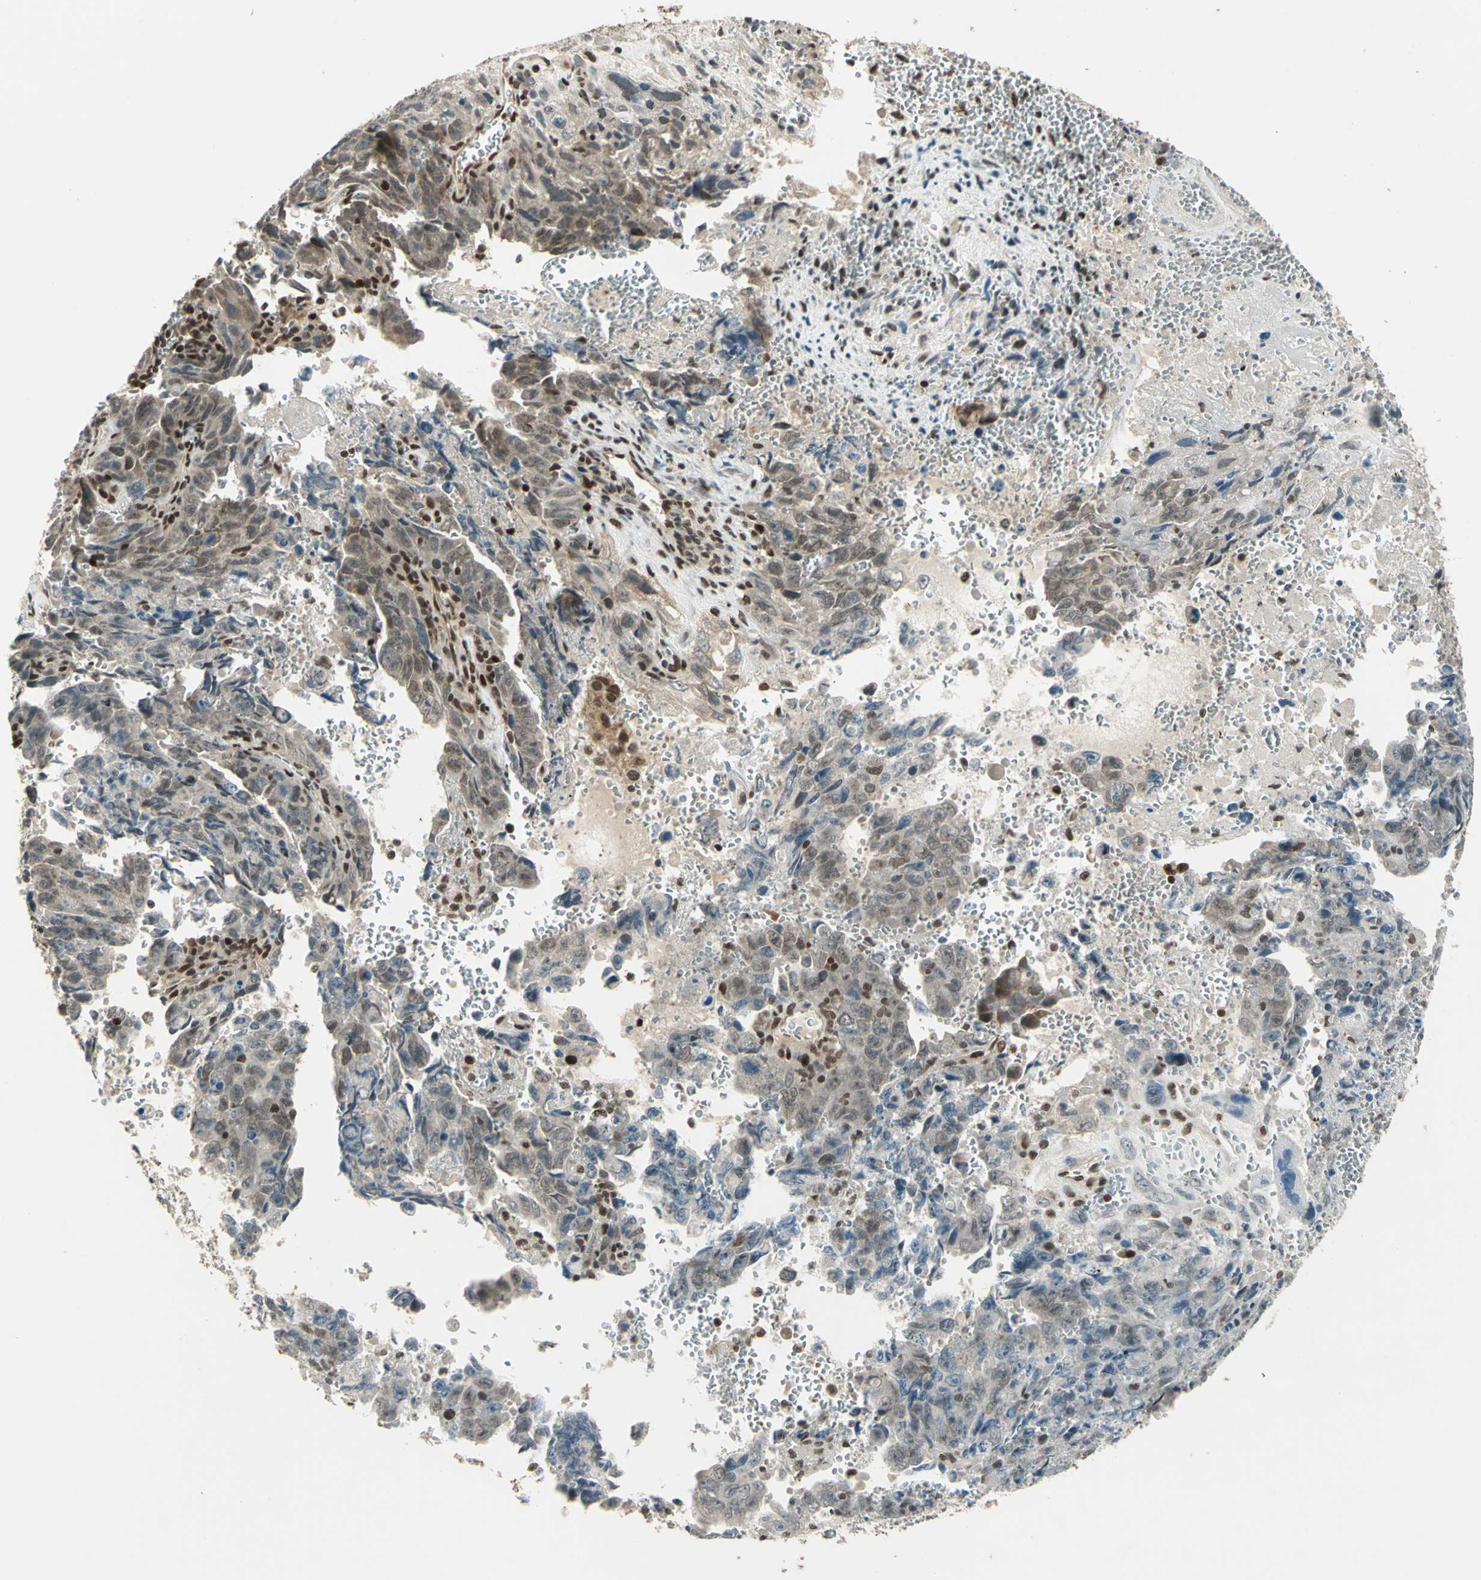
{"staining": {"intensity": "weak", "quantity": "25%-75%", "location": "cytoplasmic/membranous"}, "tissue": "testis cancer", "cell_type": "Tumor cells", "image_type": "cancer", "snomed": [{"axis": "morphology", "description": "Carcinoma, Embryonal, NOS"}, {"axis": "topography", "description": "Testis"}], "caption": "High-power microscopy captured an immunohistochemistry (IHC) histopathology image of testis embryonal carcinoma, revealing weak cytoplasmic/membranous expression in approximately 25%-75% of tumor cells.", "gene": "RAD17", "patient": {"sex": "male", "age": 28}}